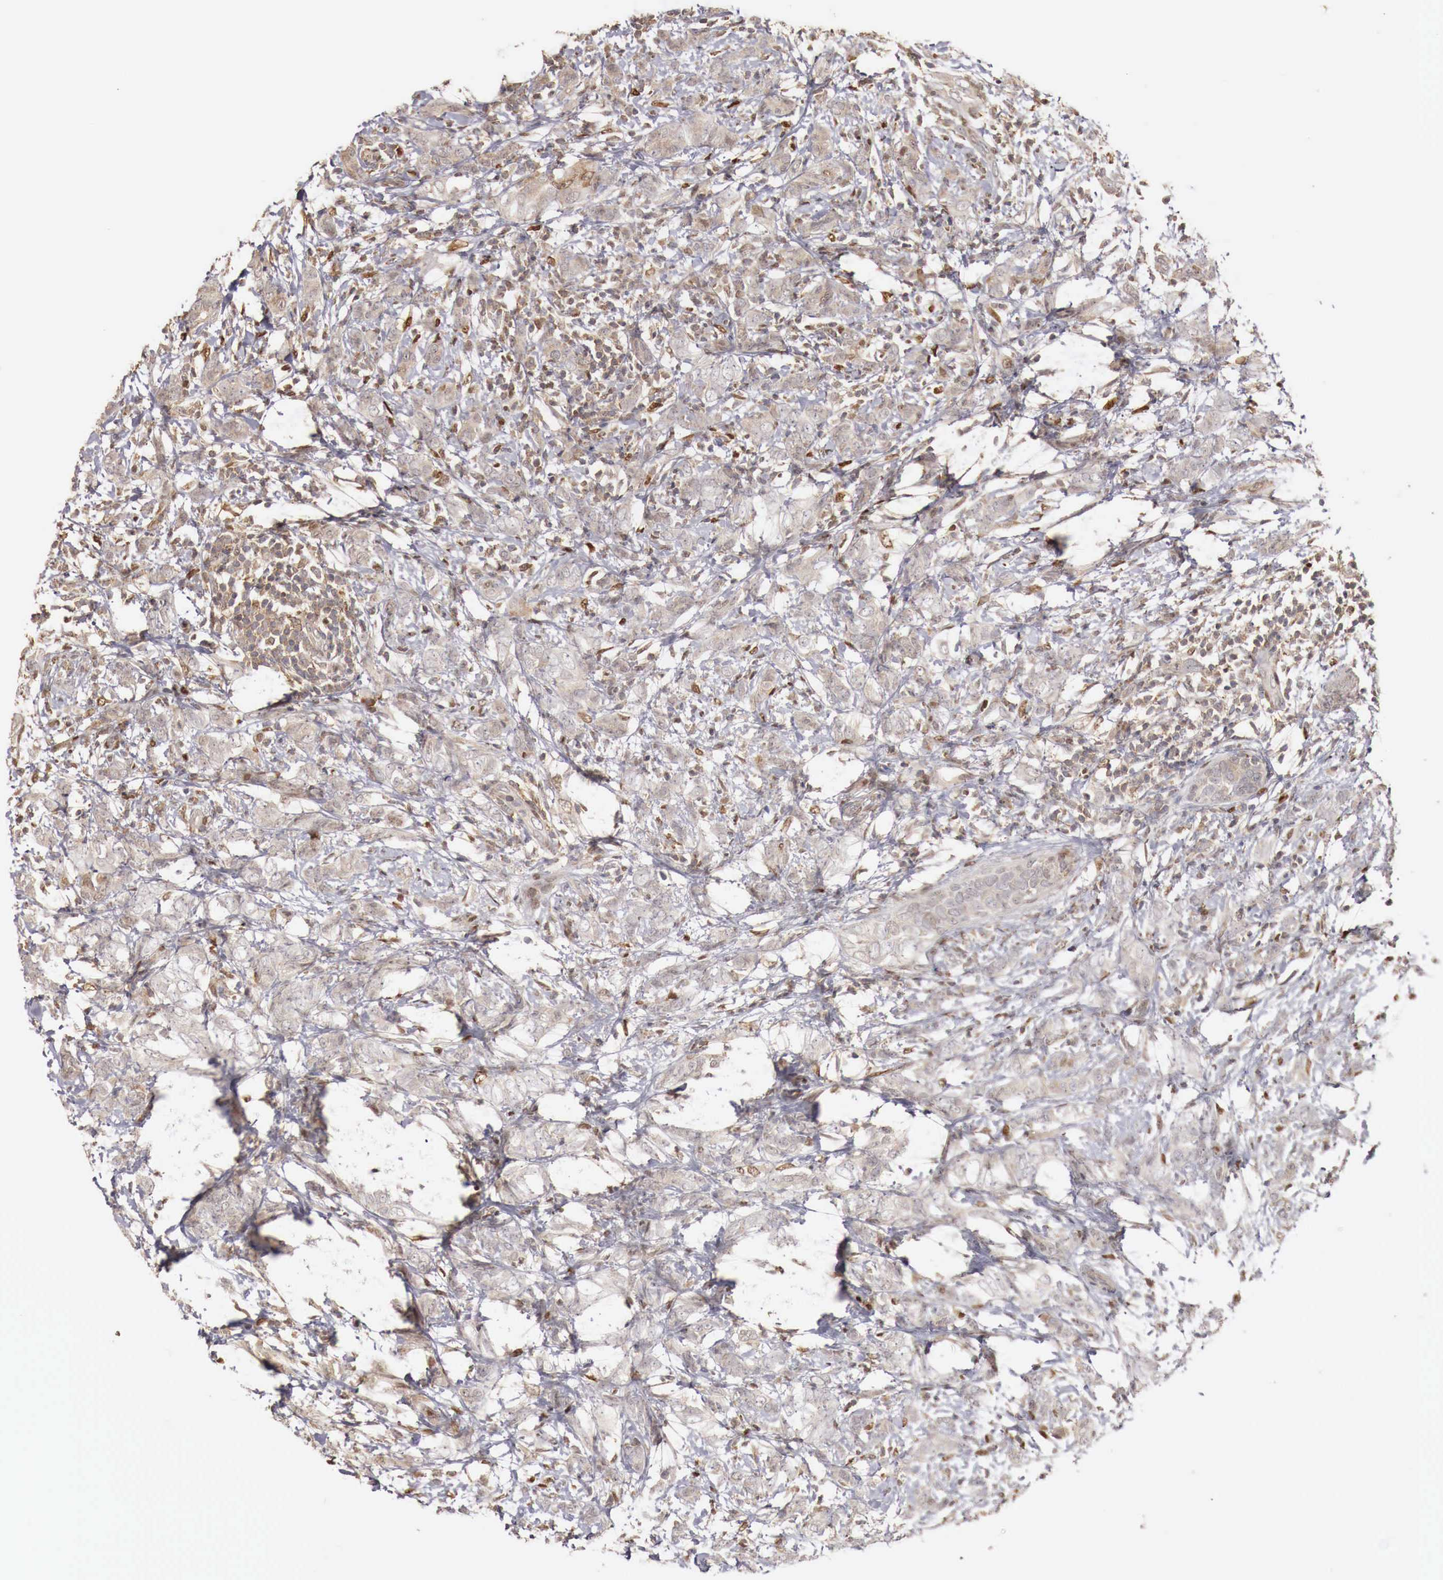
{"staining": {"intensity": "weak", "quantity": "25%-75%", "location": "cytoplasmic/membranous"}, "tissue": "breast cancer", "cell_type": "Tumor cells", "image_type": "cancer", "snomed": [{"axis": "morphology", "description": "Duct carcinoma"}, {"axis": "topography", "description": "Breast"}], "caption": "DAB (3,3'-diaminobenzidine) immunohistochemical staining of breast cancer demonstrates weak cytoplasmic/membranous protein staining in approximately 25%-75% of tumor cells. (DAB (3,3'-diaminobenzidine) = brown stain, brightfield microscopy at high magnification).", "gene": "KHDRBS2", "patient": {"sex": "female", "age": 53}}